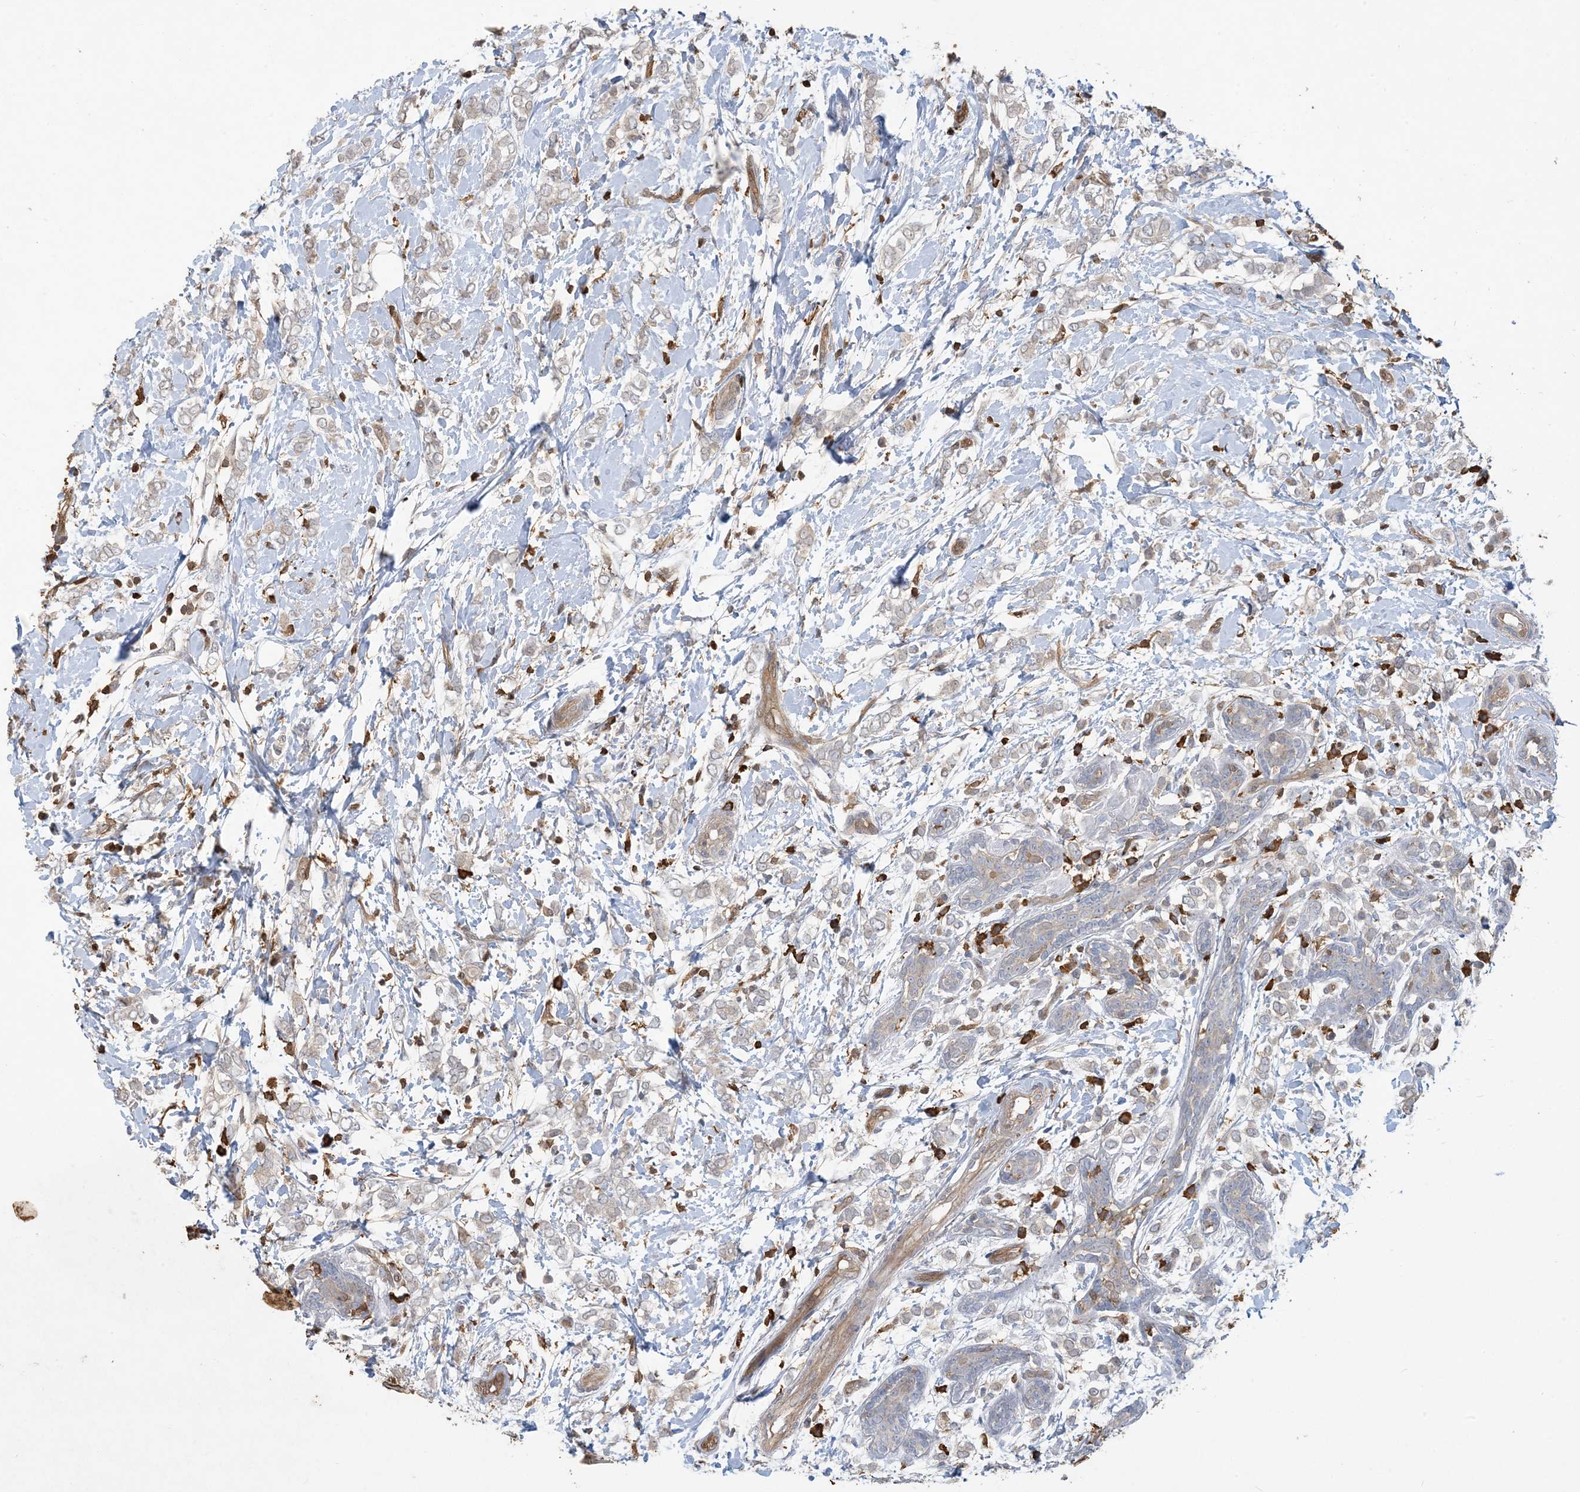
{"staining": {"intensity": "weak", "quantity": "25%-75%", "location": "cytoplasmic/membranous"}, "tissue": "breast cancer", "cell_type": "Tumor cells", "image_type": "cancer", "snomed": [{"axis": "morphology", "description": "Normal tissue, NOS"}, {"axis": "morphology", "description": "Lobular carcinoma"}, {"axis": "topography", "description": "Breast"}], "caption": "There is low levels of weak cytoplasmic/membranous positivity in tumor cells of breast lobular carcinoma, as demonstrated by immunohistochemical staining (brown color).", "gene": "TMSB4X", "patient": {"sex": "female", "age": 47}}